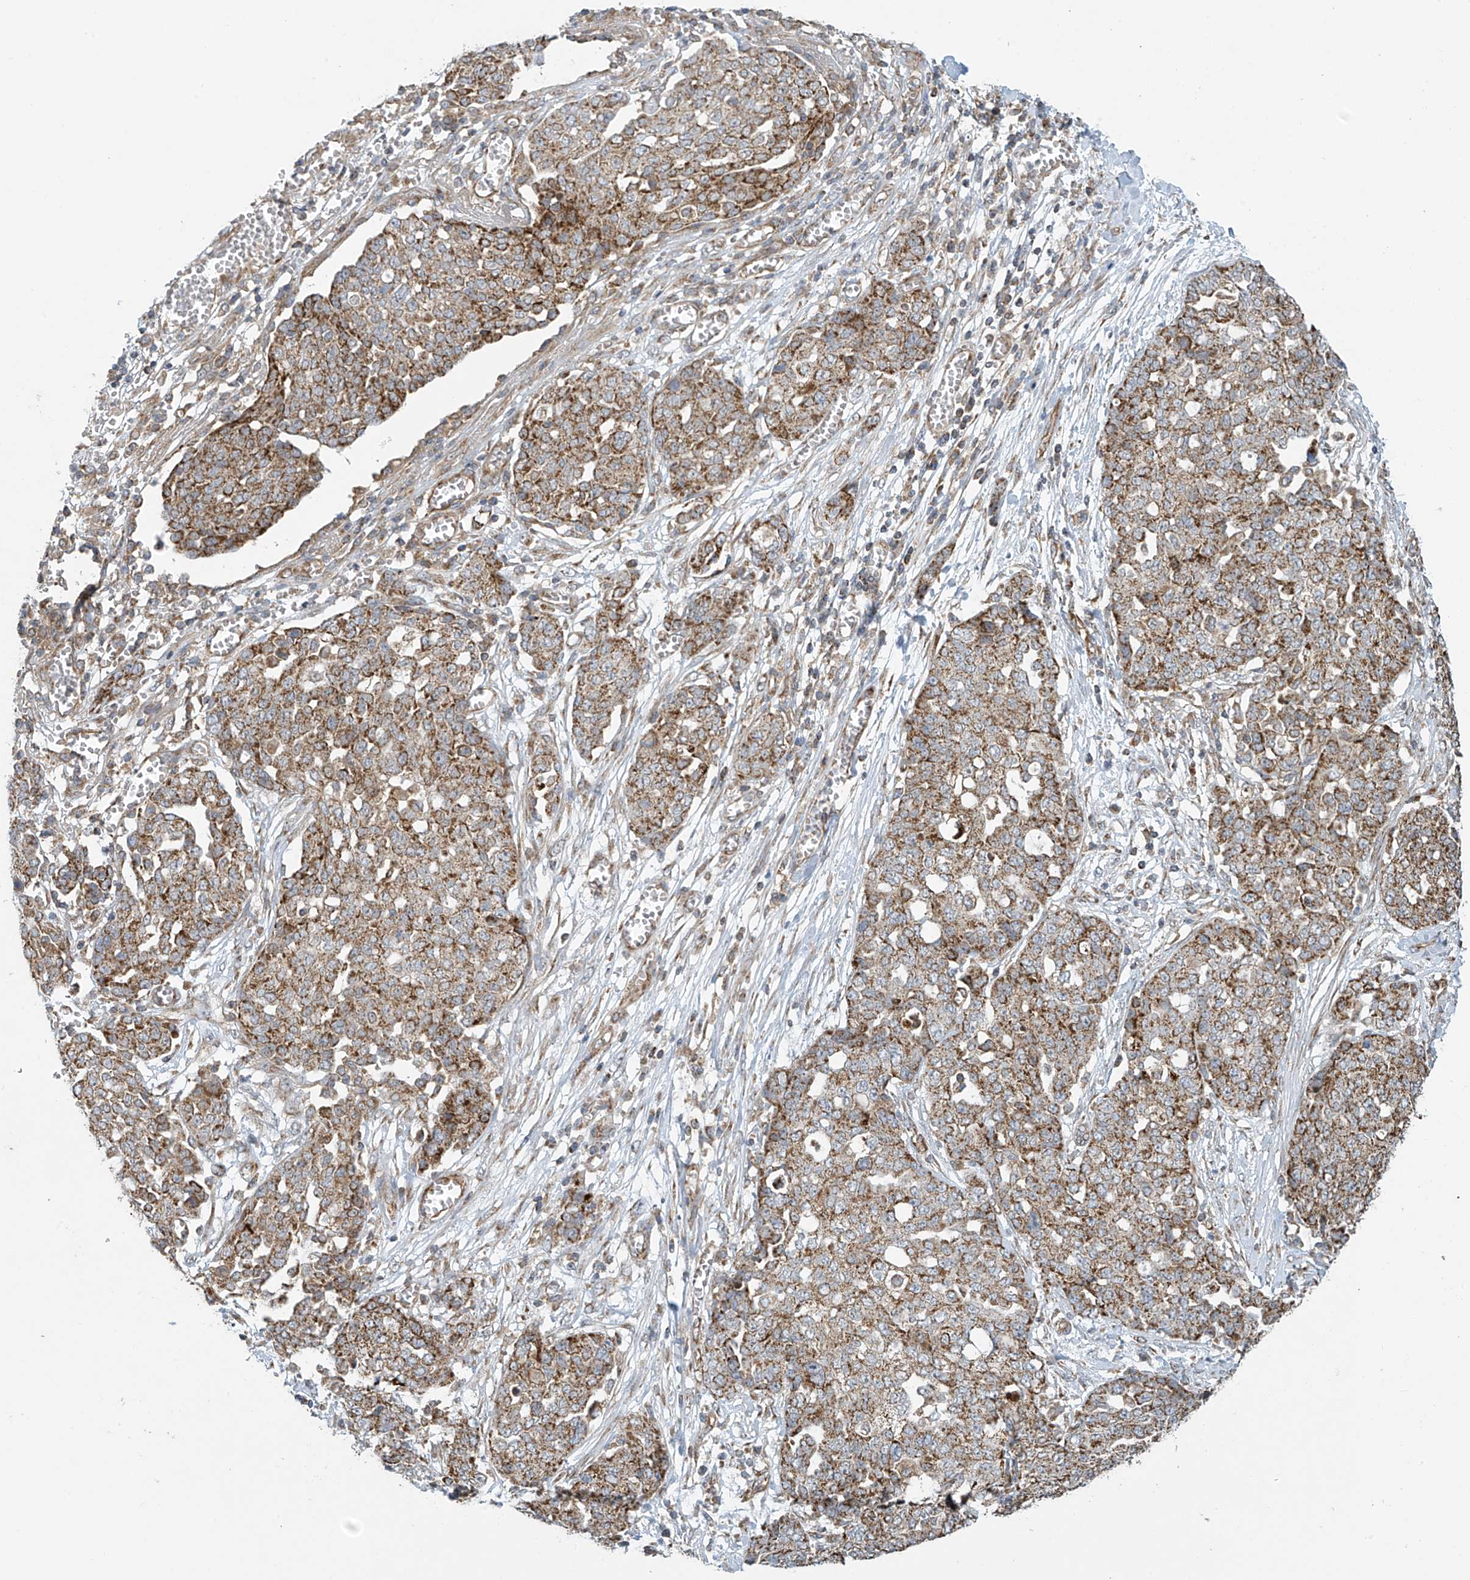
{"staining": {"intensity": "moderate", "quantity": ">75%", "location": "cytoplasmic/membranous"}, "tissue": "ovarian cancer", "cell_type": "Tumor cells", "image_type": "cancer", "snomed": [{"axis": "morphology", "description": "Cystadenocarcinoma, serous, NOS"}, {"axis": "topography", "description": "Soft tissue"}, {"axis": "topography", "description": "Ovary"}], "caption": "An IHC histopathology image of neoplastic tissue is shown. Protein staining in brown shows moderate cytoplasmic/membranous positivity in ovarian cancer within tumor cells.", "gene": "METTL6", "patient": {"sex": "female", "age": 57}}